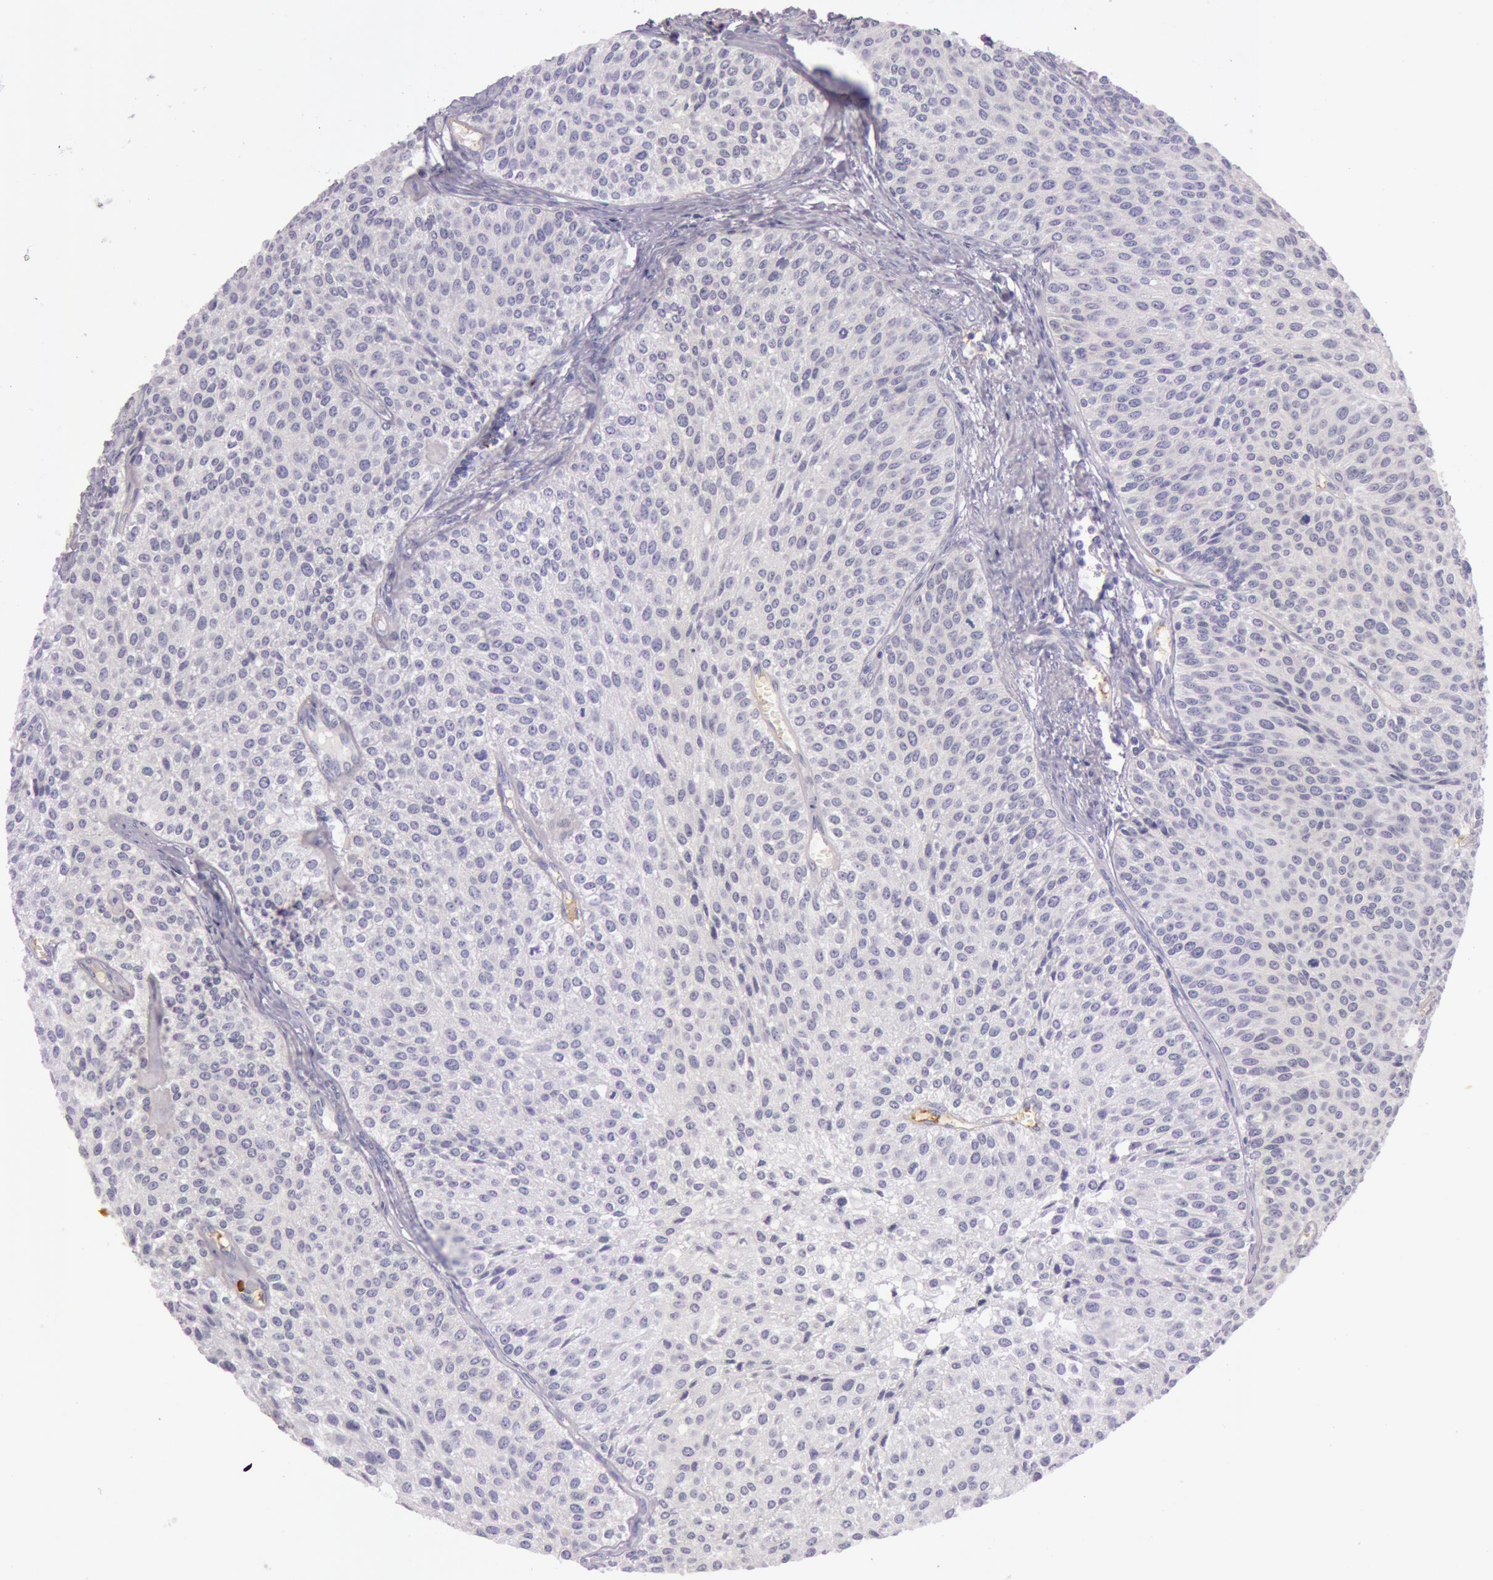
{"staining": {"intensity": "negative", "quantity": "none", "location": "none"}, "tissue": "urothelial cancer", "cell_type": "Tumor cells", "image_type": "cancer", "snomed": [{"axis": "morphology", "description": "Urothelial carcinoma, Low grade"}, {"axis": "topography", "description": "Urinary bladder"}], "caption": "Tumor cells are negative for brown protein staining in urothelial cancer. (DAB (3,3'-diaminobenzidine) IHC visualized using brightfield microscopy, high magnification).", "gene": "C4BPA", "patient": {"sex": "female", "age": 73}}